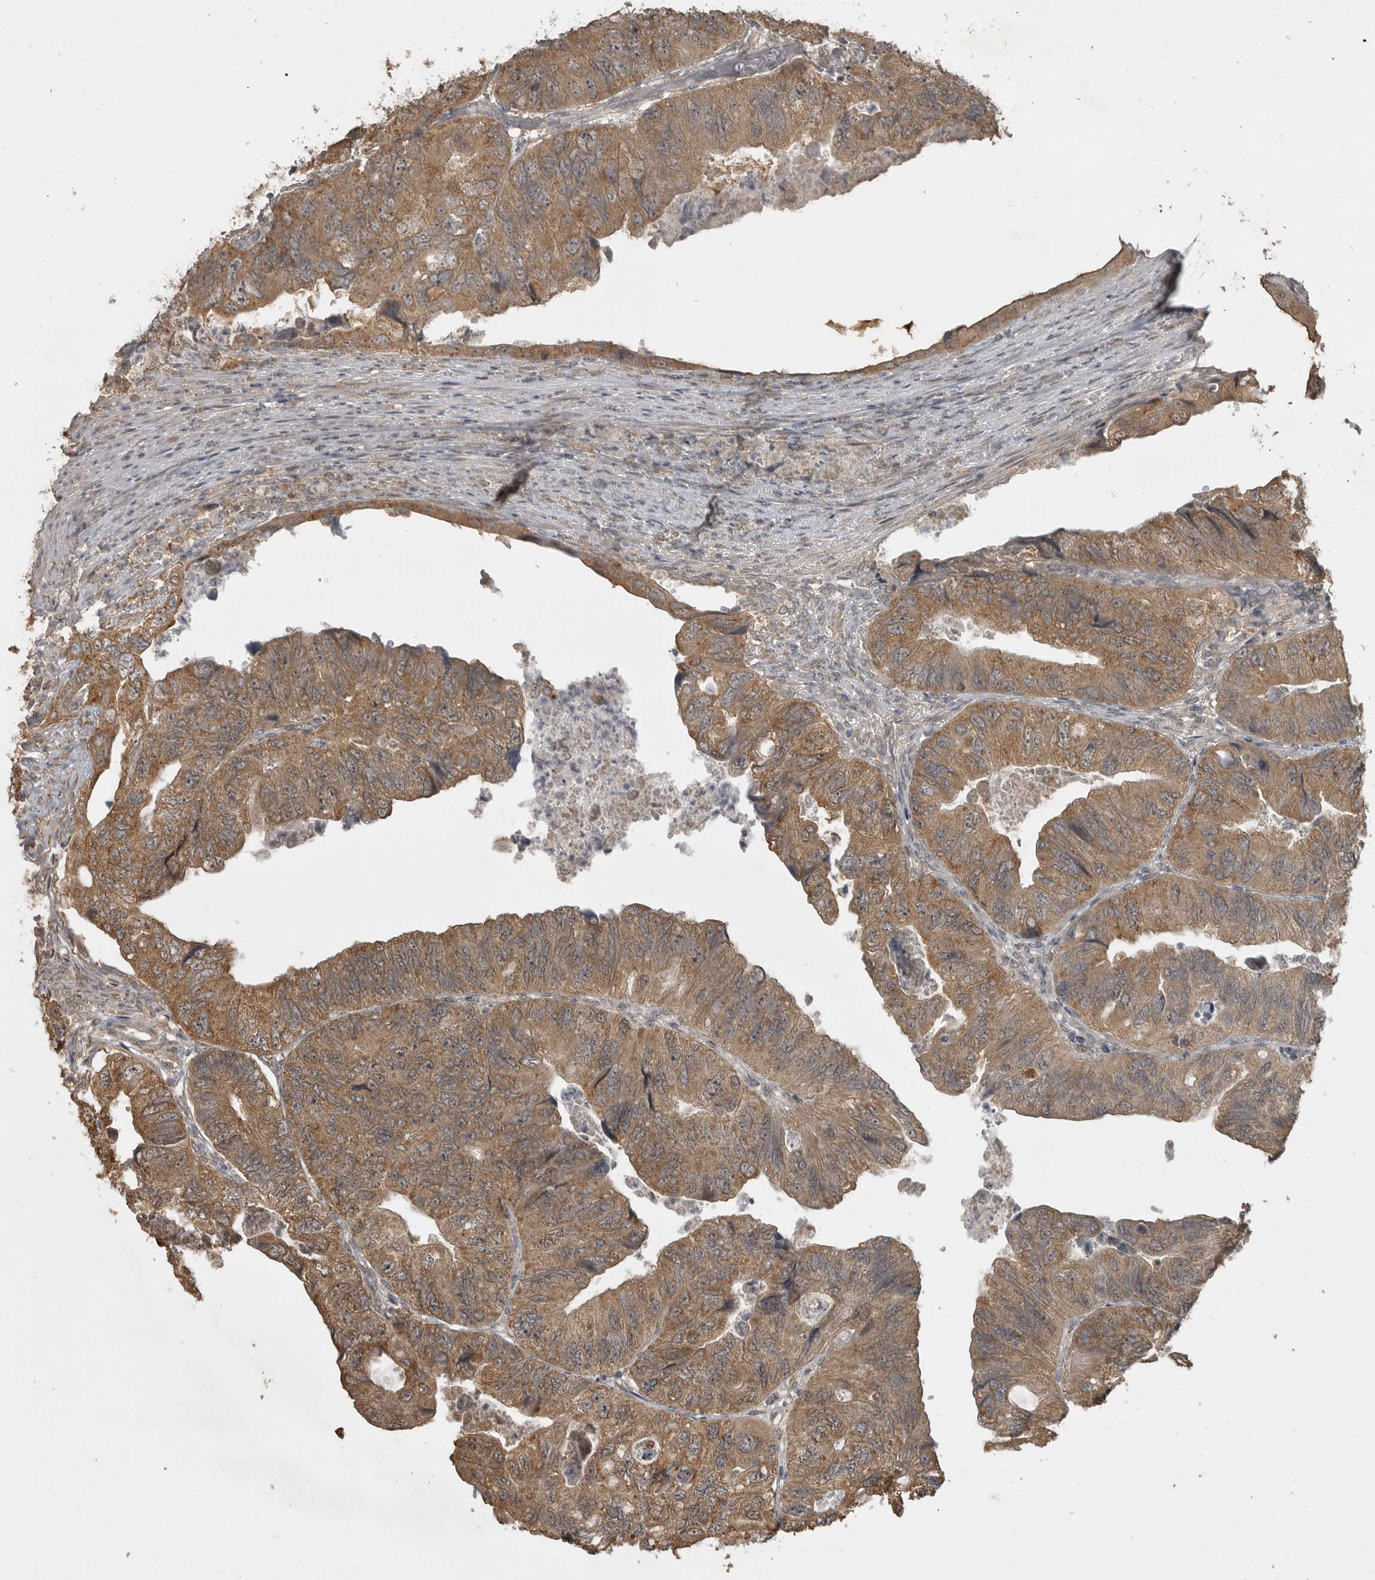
{"staining": {"intensity": "moderate", "quantity": ">75%", "location": "cytoplasmic/membranous"}, "tissue": "colorectal cancer", "cell_type": "Tumor cells", "image_type": "cancer", "snomed": [{"axis": "morphology", "description": "Adenocarcinoma, NOS"}, {"axis": "topography", "description": "Rectum"}], "caption": "This is a micrograph of IHC staining of colorectal cancer, which shows moderate staining in the cytoplasmic/membranous of tumor cells.", "gene": "LLGL1", "patient": {"sex": "male", "age": 63}}